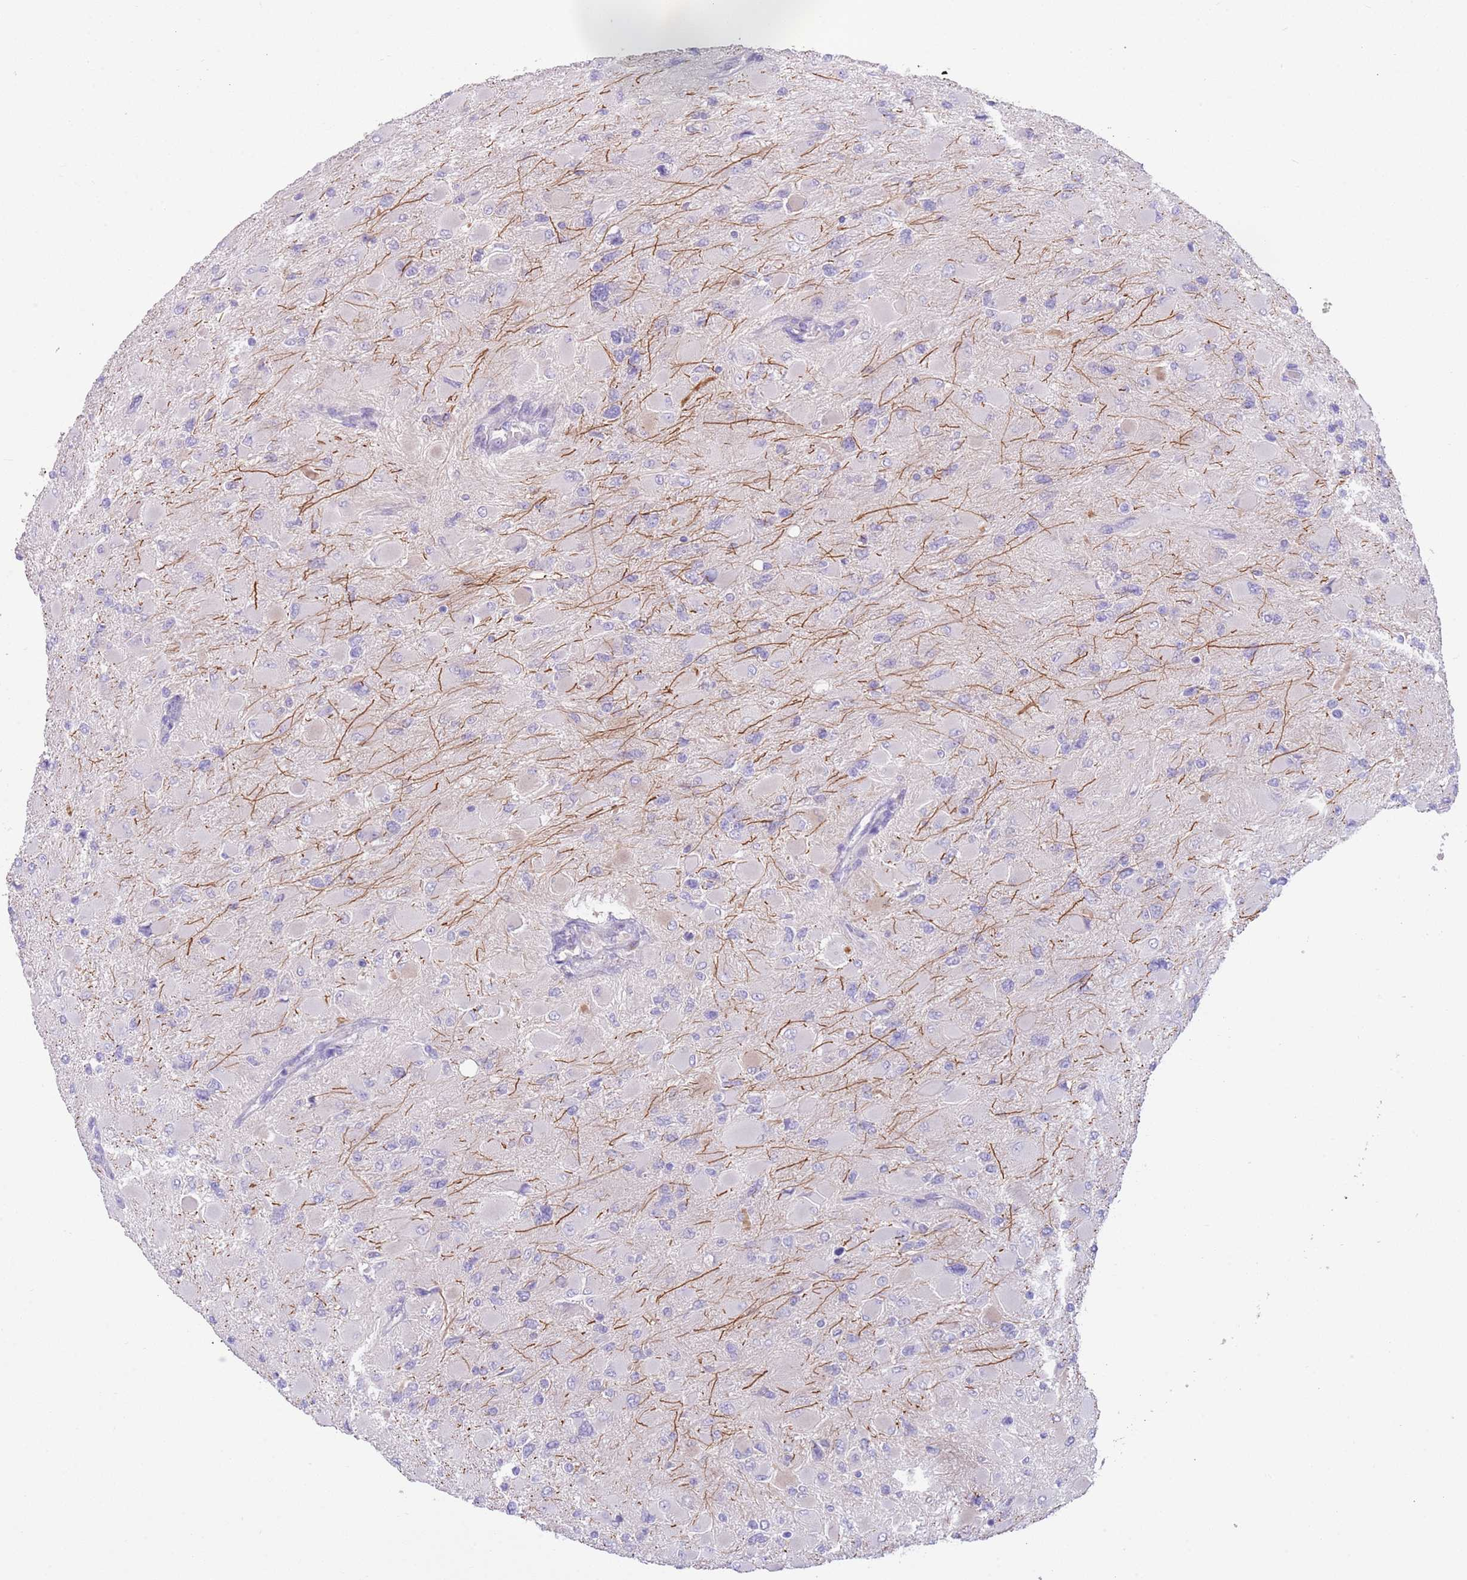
{"staining": {"intensity": "negative", "quantity": "none", "location": "none"}, "tissue": "glioma", "cell_type": "Tumor cells", "image_type": "cancer", "snomed": [{"axis": "morphology", "description": "Glioma, malignant, High grade"}, {"axis": "topography", "description": "Cerebral cortex"}], "caption": "IHC of high-grade glioma (malignant) displays no staining in tumor cells.", "gene": "IGFL4", "patient": {"sex": "female", "age": 36}}